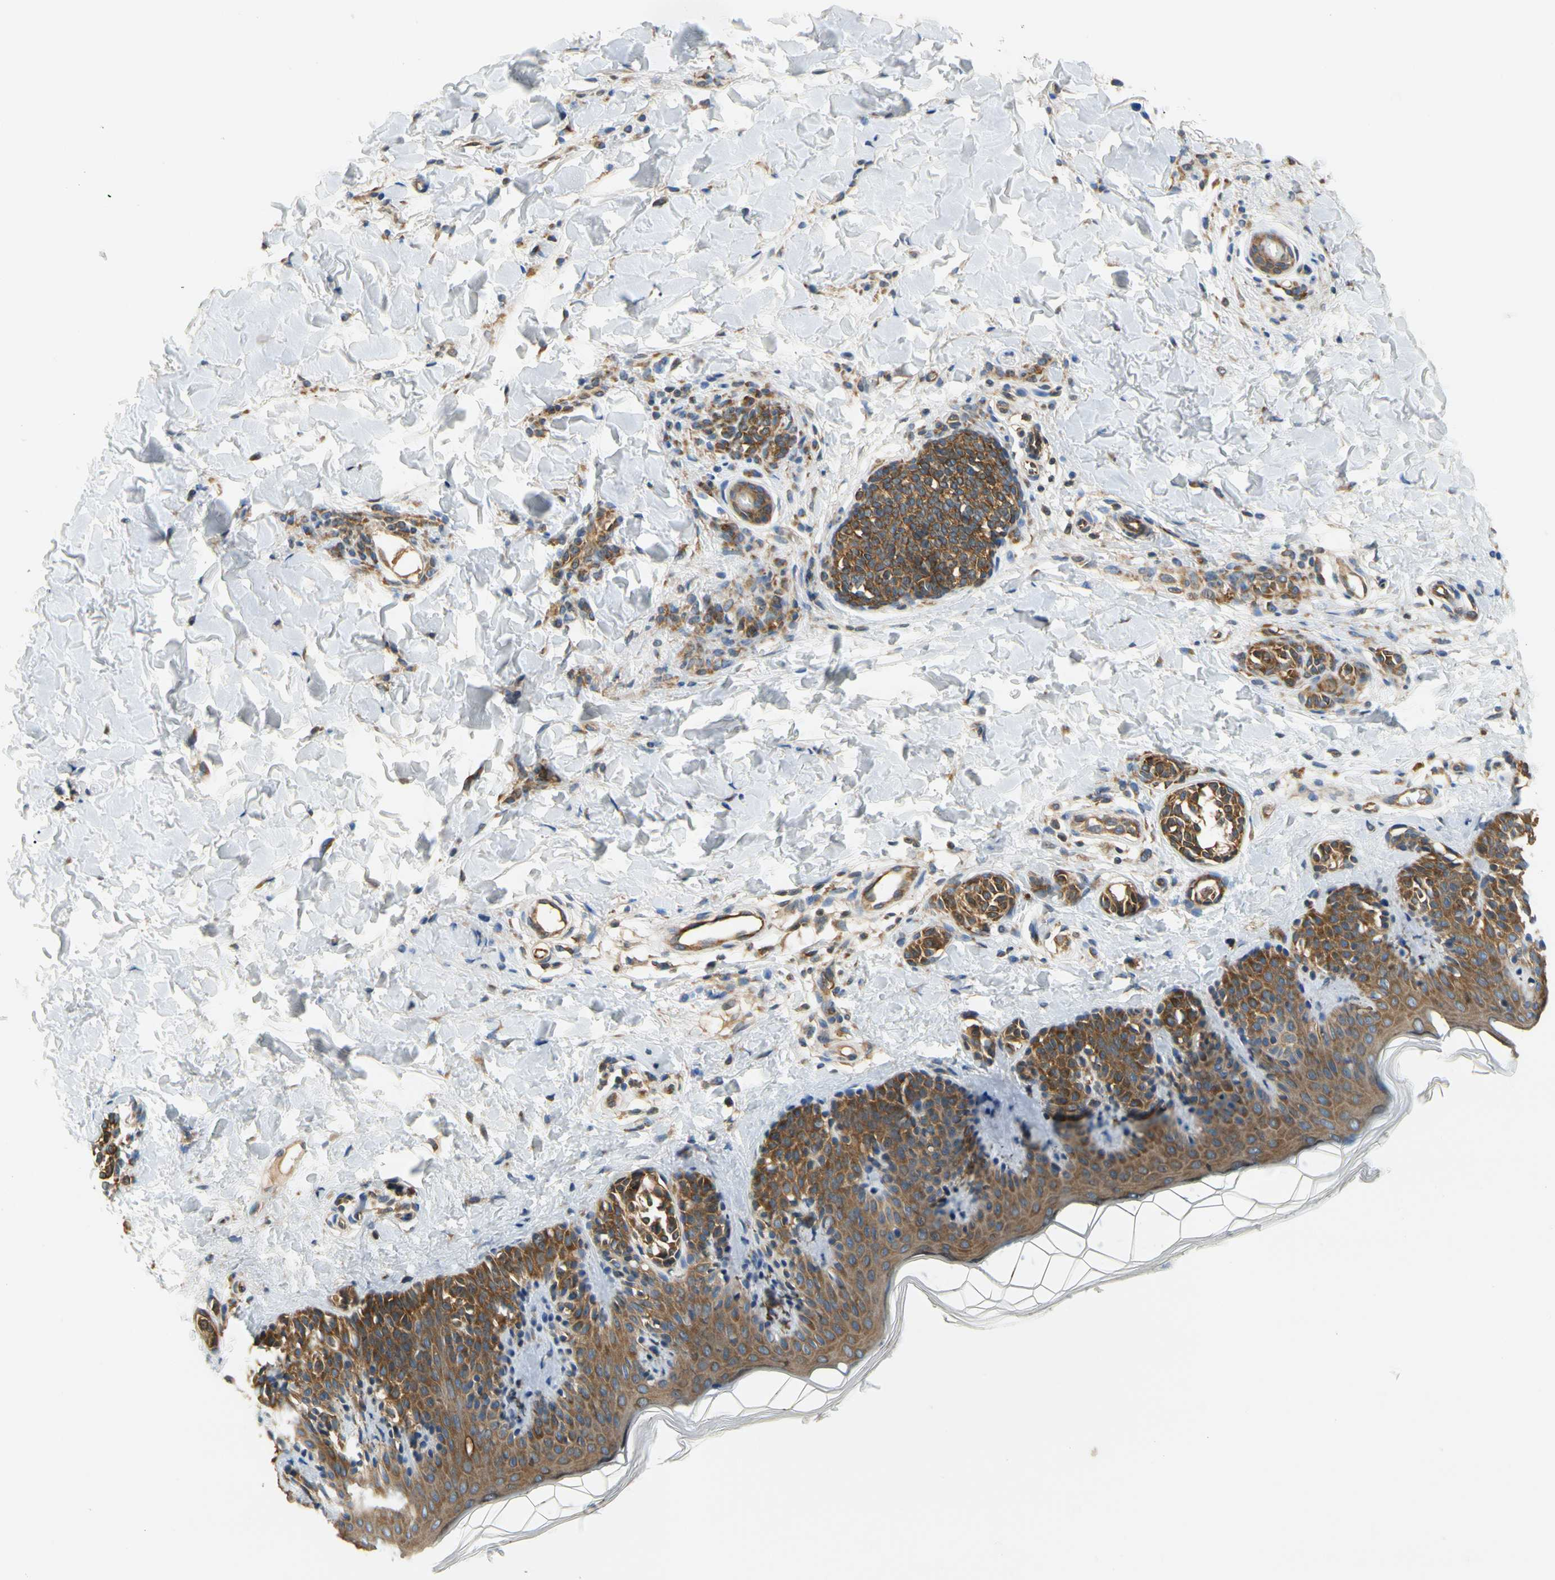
{"staining": {"intensity": "moderate", "quantity": ">75%", "location": "cytoplasmic/membranous"}, "tissue": "skin", "cell_type": "Fibroblasts", "image_type": "normal", "snomed": [{"axis": "morphology", "description": "Normal tissue, NOS"}, {"axis": "topography", "description": "Skin"}], "caption": "Skin stained with immunohistochemistry (IHC) displays moderate cytoplasmic/membranous expression in approximately >75% of fibroblasts. (brown staining indicates protein expression, while blue staining denotes nuclei).", "gene": "LRRC47", "patient": {"sex": "male", "age": 16}}